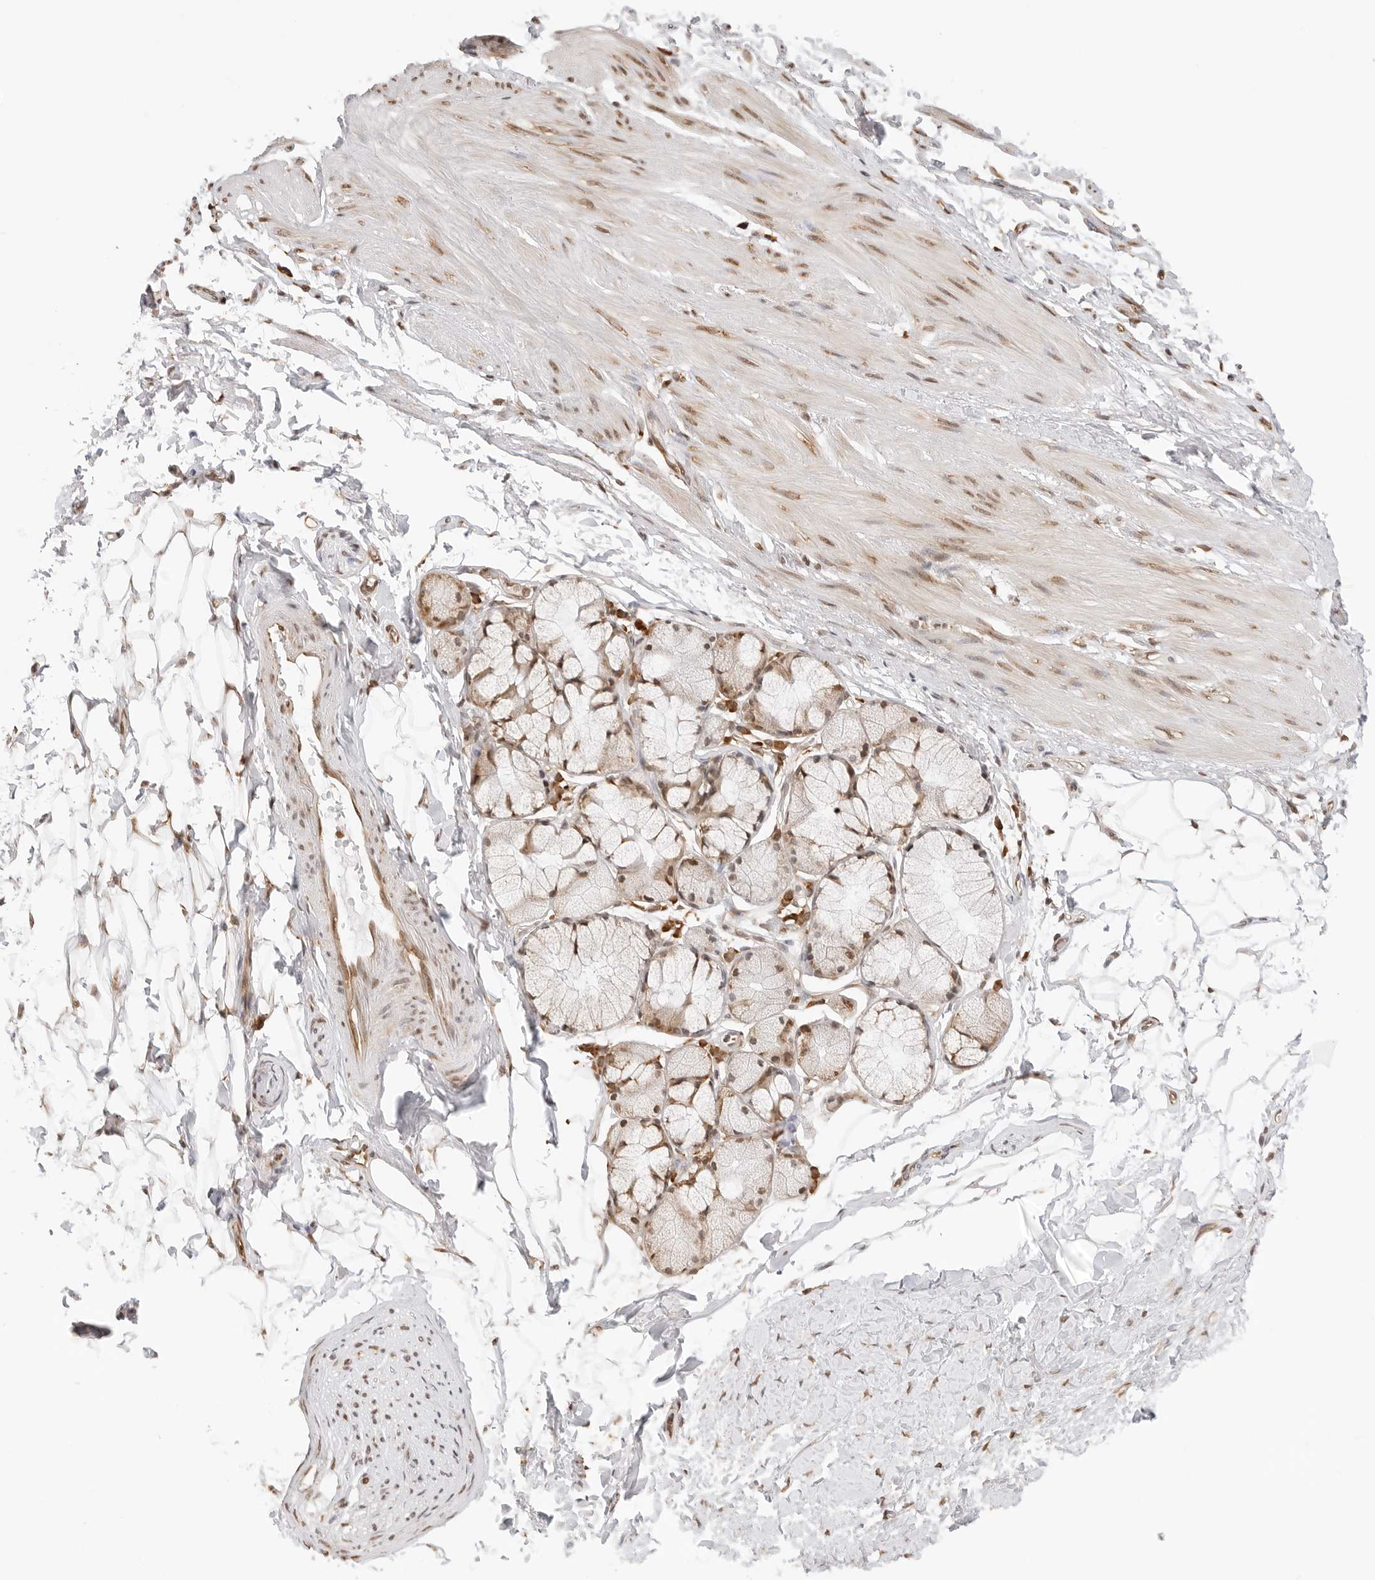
{"staining": {"intensity": "moderate", "quantity": ">75%", "location": "nuclear"}, "tissue": "adipose tissue", "cell_type": "Adipocytes", "image_type": "normal", "snomed": [{"axis": "morphology", "description": "Normal tissue, NOS"}, {"axis": "topography", "description": "Cartilage tissue"}, {"axis": "topography", "description": "Bronchus"}], "caption": "Immunohistochemistry histopathology image of benign adipose tissue: adipose tissue stained using immunohistochemistry demonstrates medium levels of moderate protein expression localized specifically in the nuclear of adipocytes, appearing as a nuclear brown color.", "gene": "FKBP14", "patient": {"sex": "female", "age": 73}}